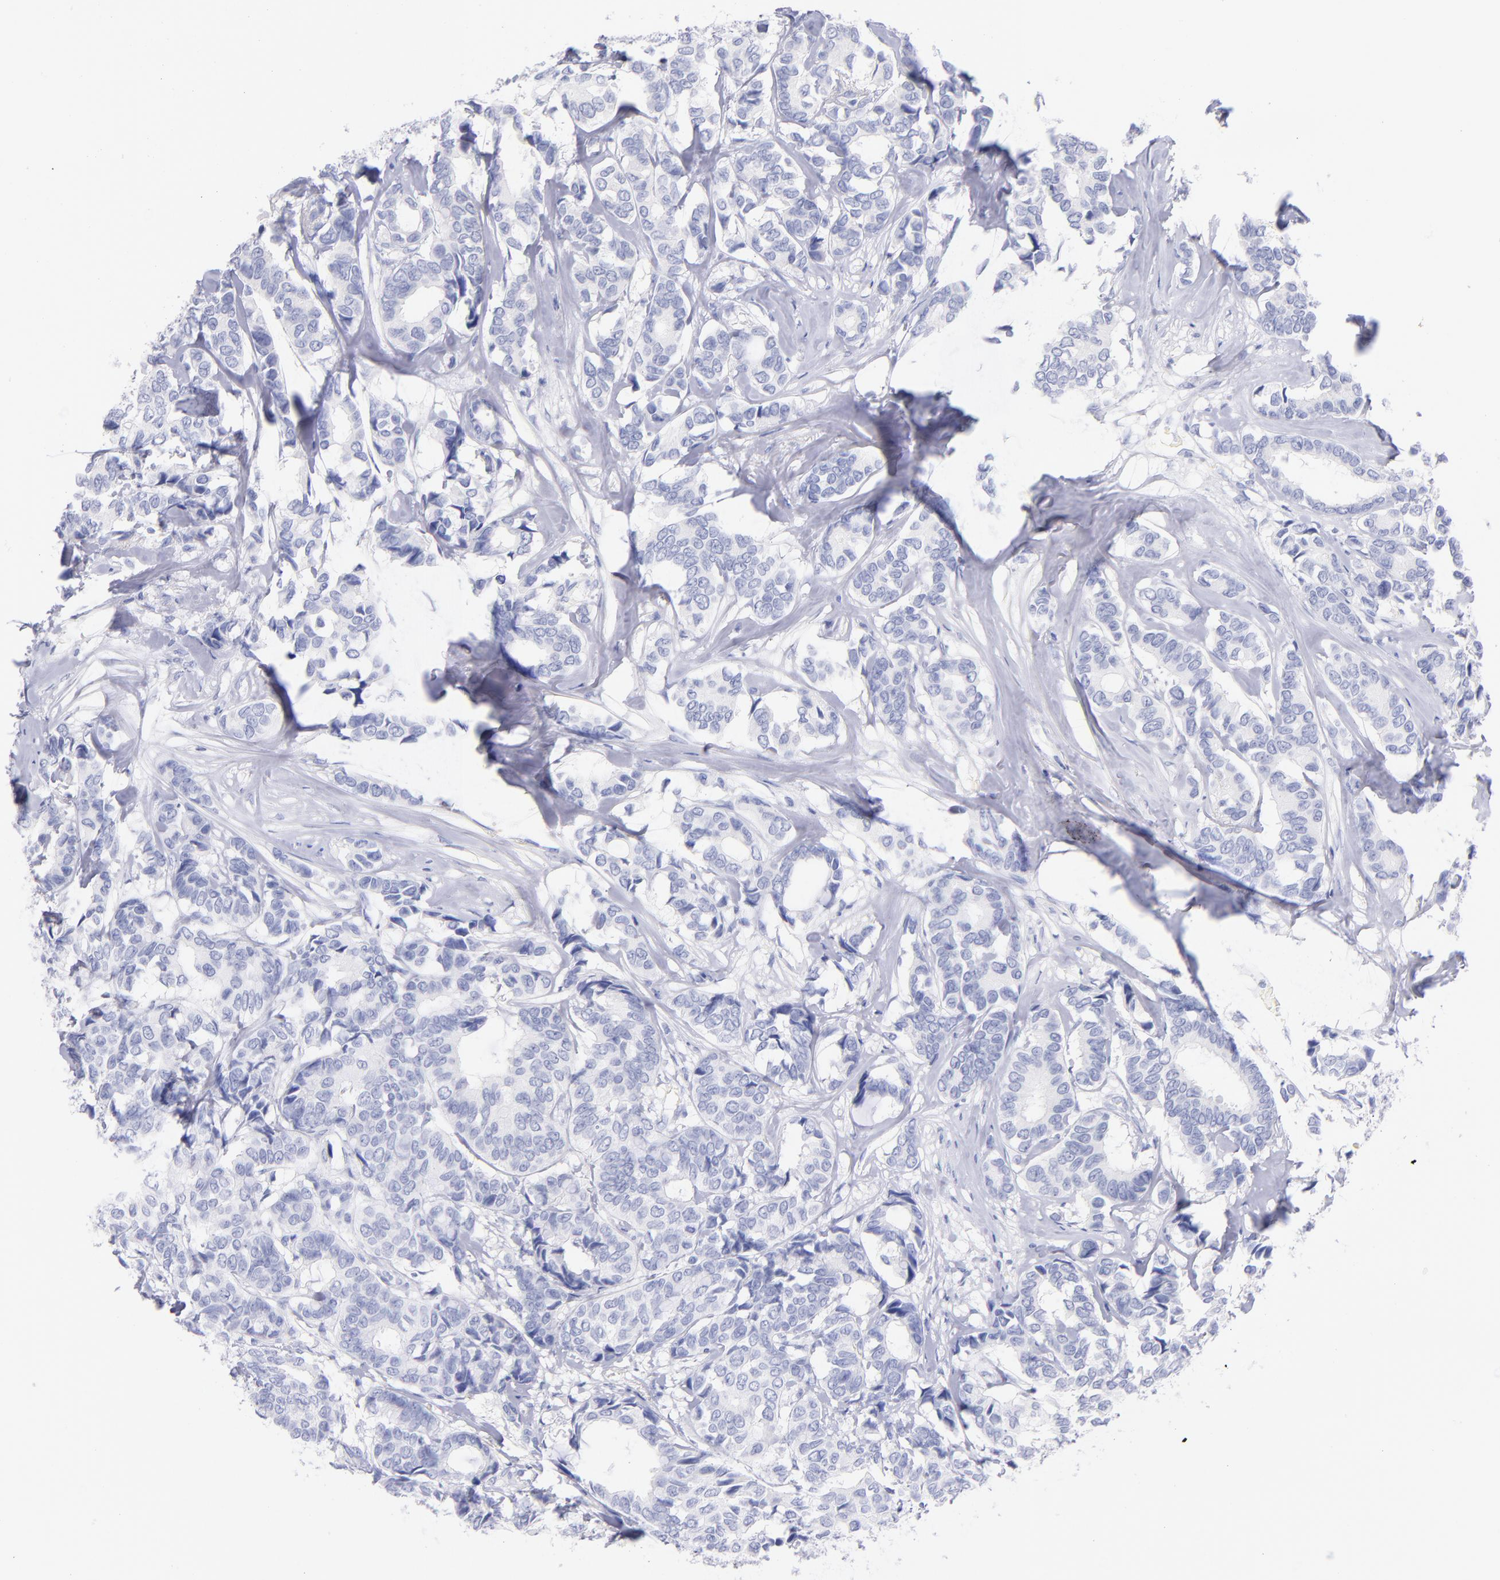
{"staining": {"intensity": "negative", "quantity": "none", "location": "none"}, "tissue": "breast cancer", "cell_type": "Tumor cells", "image_type": "cancer", "snomed": [{"axis": "morphology", "description": "Duct carcinoma"}, {"axis": "topography", "description": "Breast"}], "caption": "Tumor cells are negative for protein expression in human breast invasive ductal carcinoma.", "gene": "SCGN", "patient": {"sex": "female", "age": 87}}